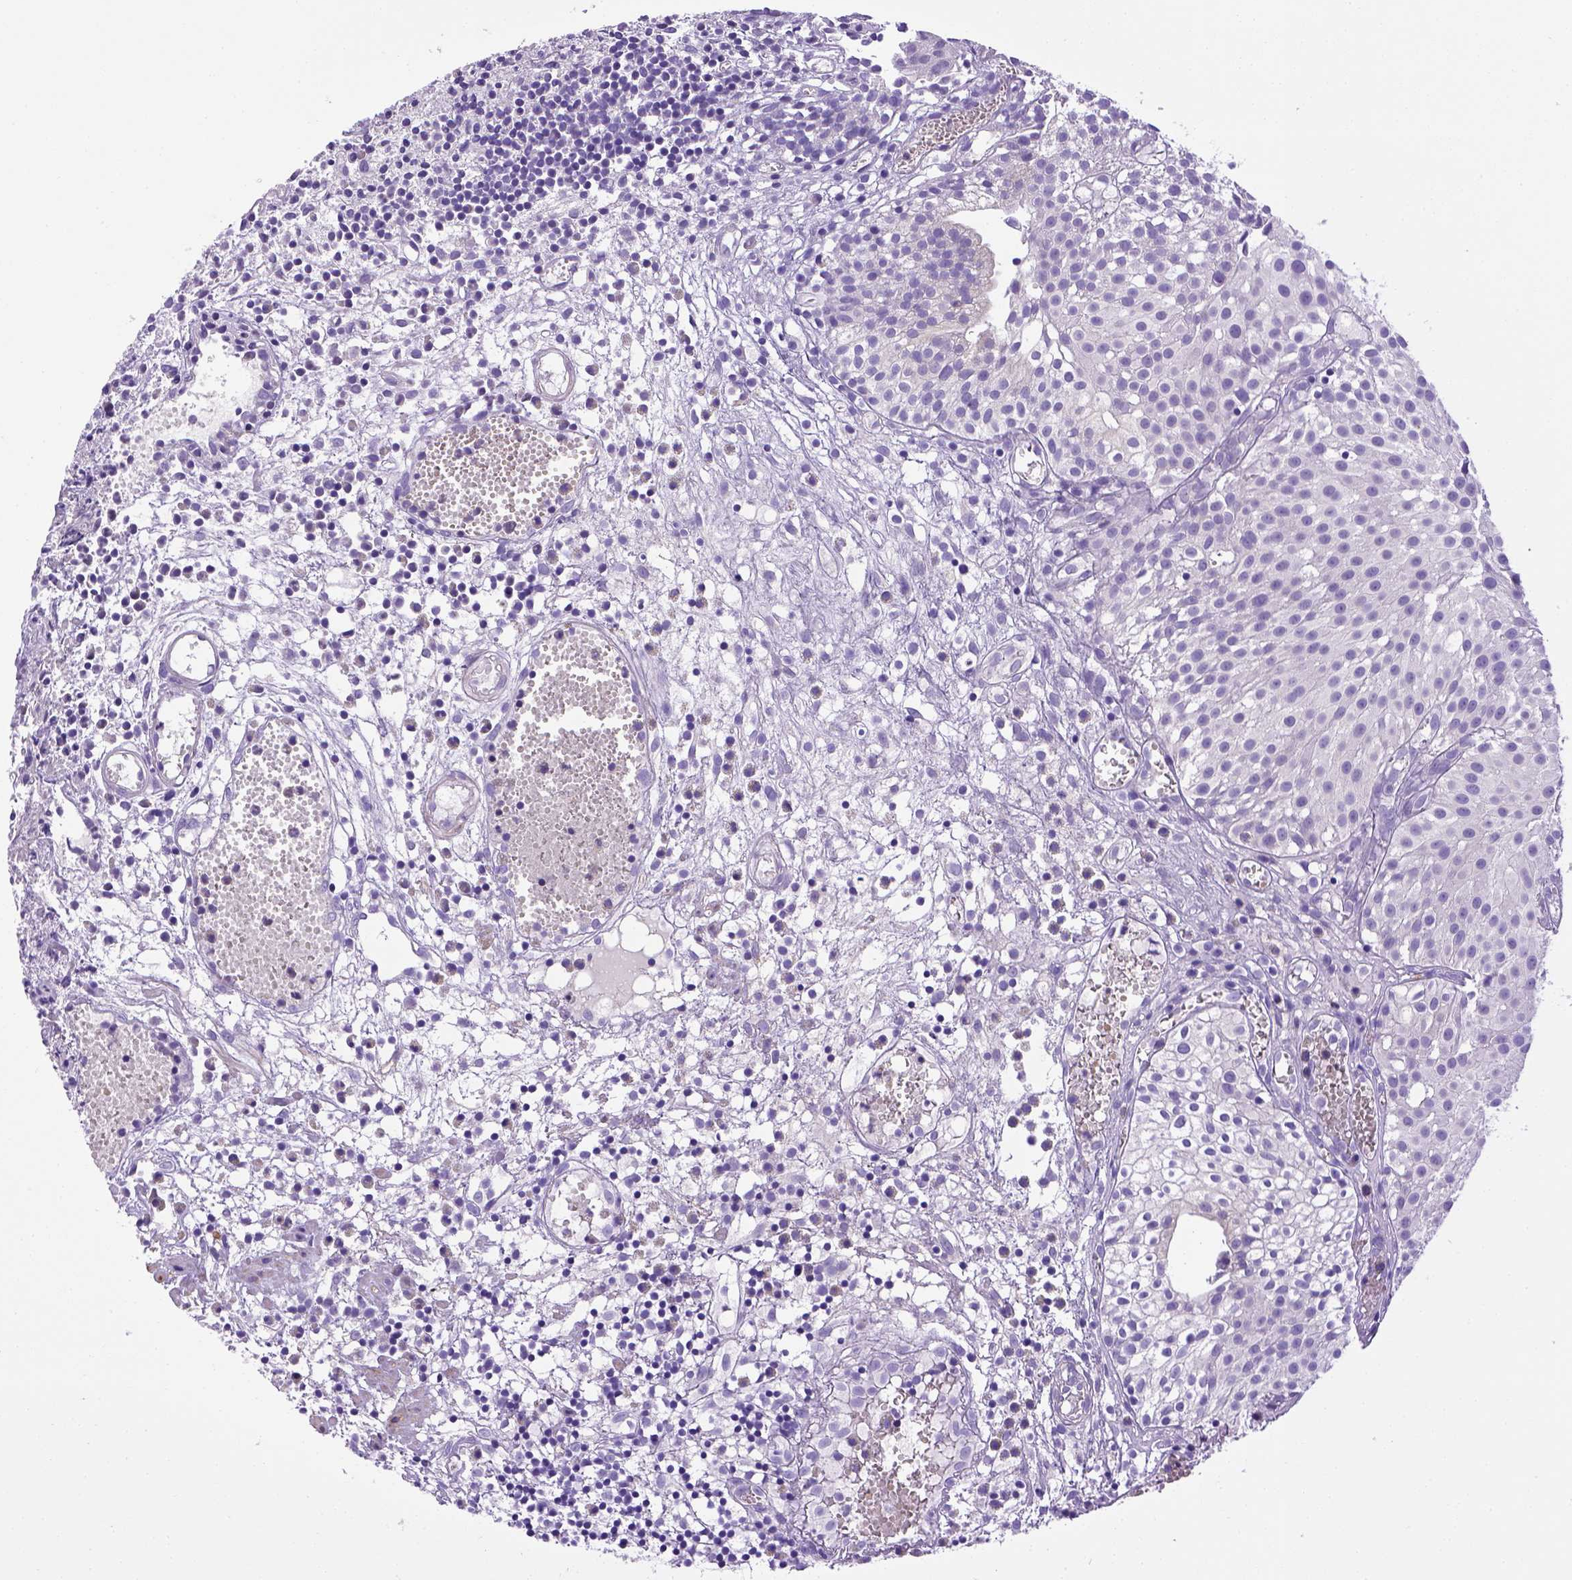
{"staining": {"intensity": "negative", "quantity": "none", "location": "none"}, "tissue": "urothelial cancer", "cell_type": "Tumor cells", "image_type": "cancer", "snomed": [{"axis": "morphology", "description": "Urothelial carcinoma, Low grade"}, {"axis": "topography", "description": "Urinary bladder"}], "caption": "Tumor cells are negative for protein expression in human urothelial carcinoma (low-grade).", "gene": "BAAT", "patient": {"sex": "male", "age": 79}}